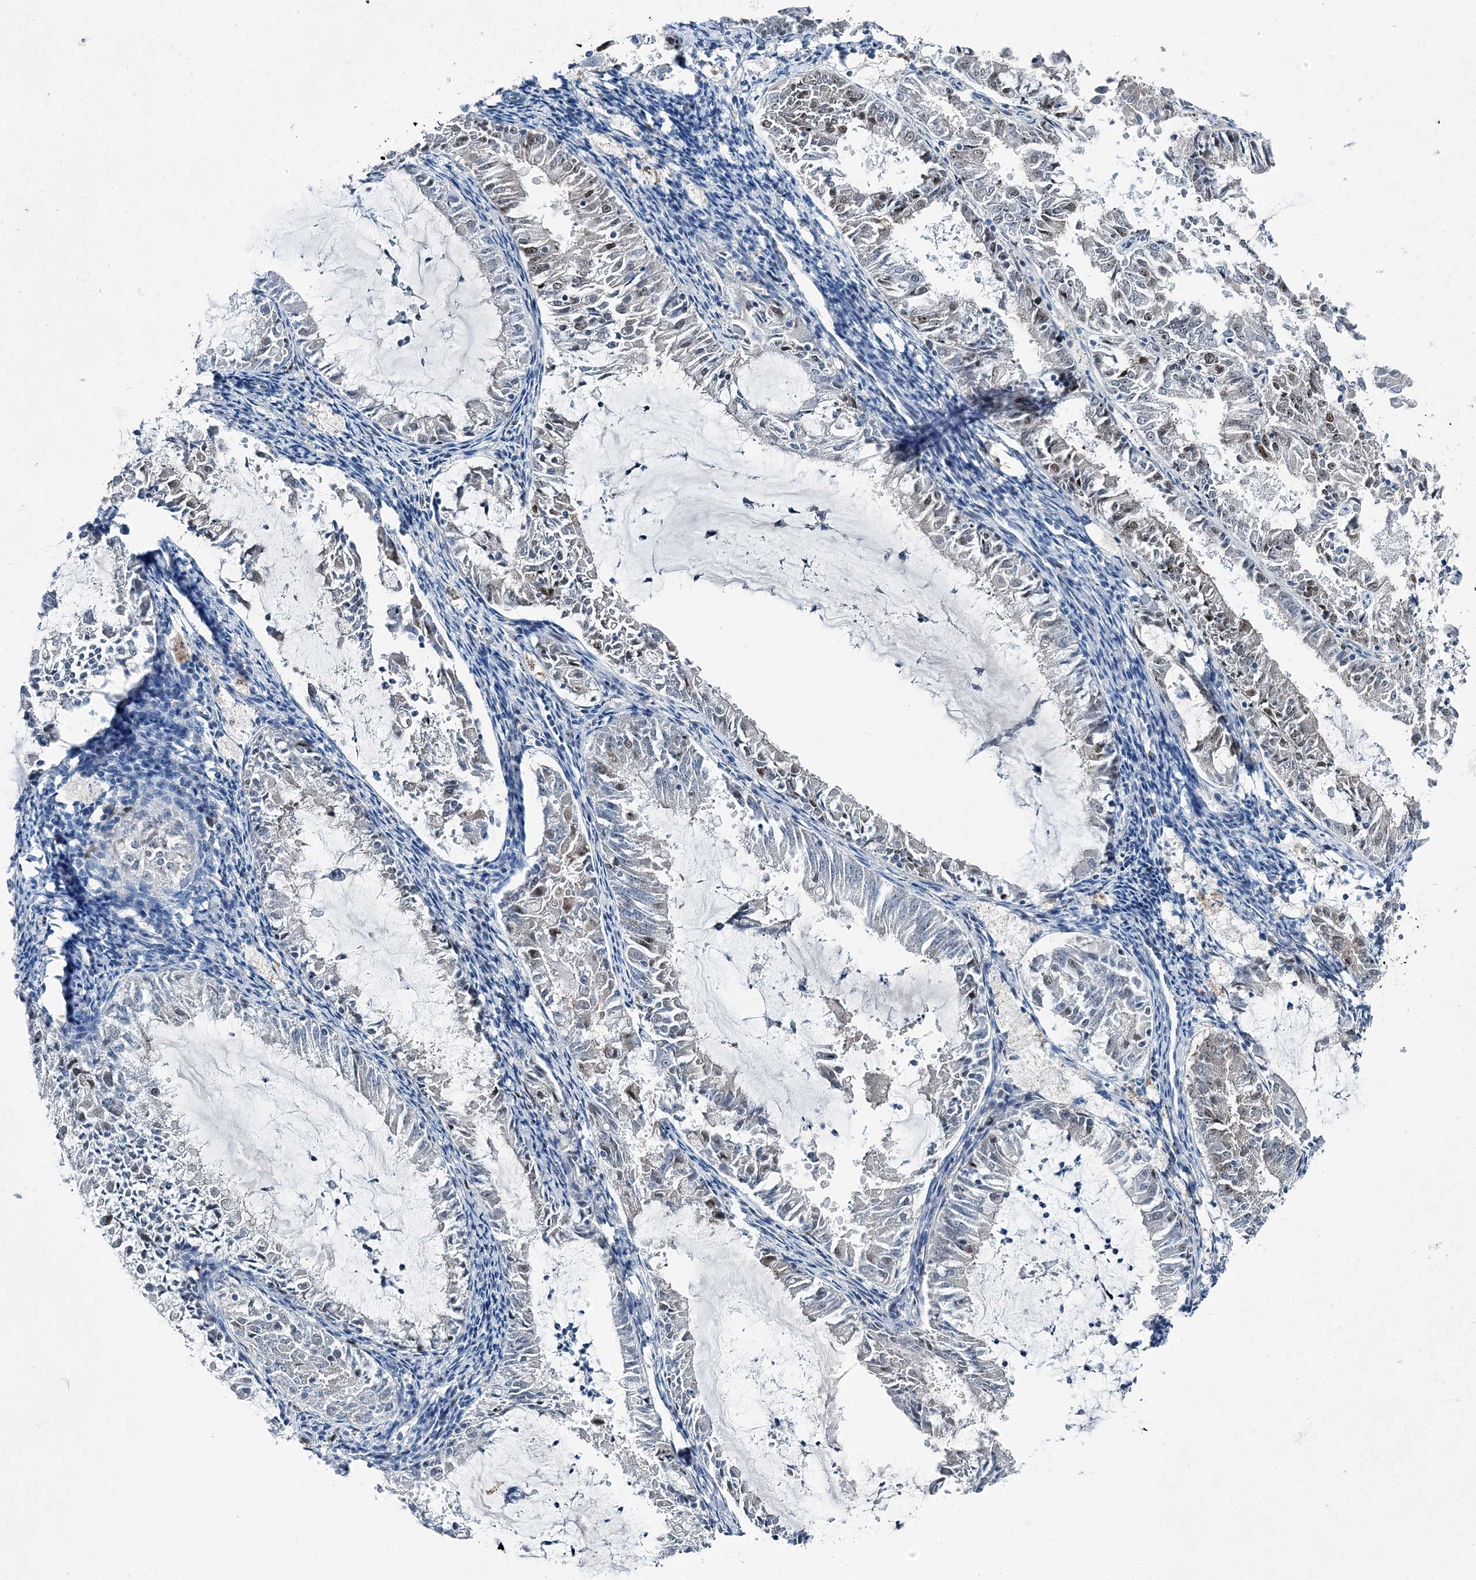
{"staining": {"intensity": "moderate", "quantity": "<25%", "location": "nuclear"}, "tissue": "endometrial cancer", "cell_type": "Tumor cells", "image_type": "cancer", "snomed": [{"axis": "morphology", "description": "Adenocarcinoma, NOS"}, {"axis": "topography", "description": "Endometrium"}], "caption": "Endometrial cancer stained for a protein displays moderate nuclear positivity in tumor cells.", "gene": "HAT1", "patient": {"sex": "female", "age": 57}}